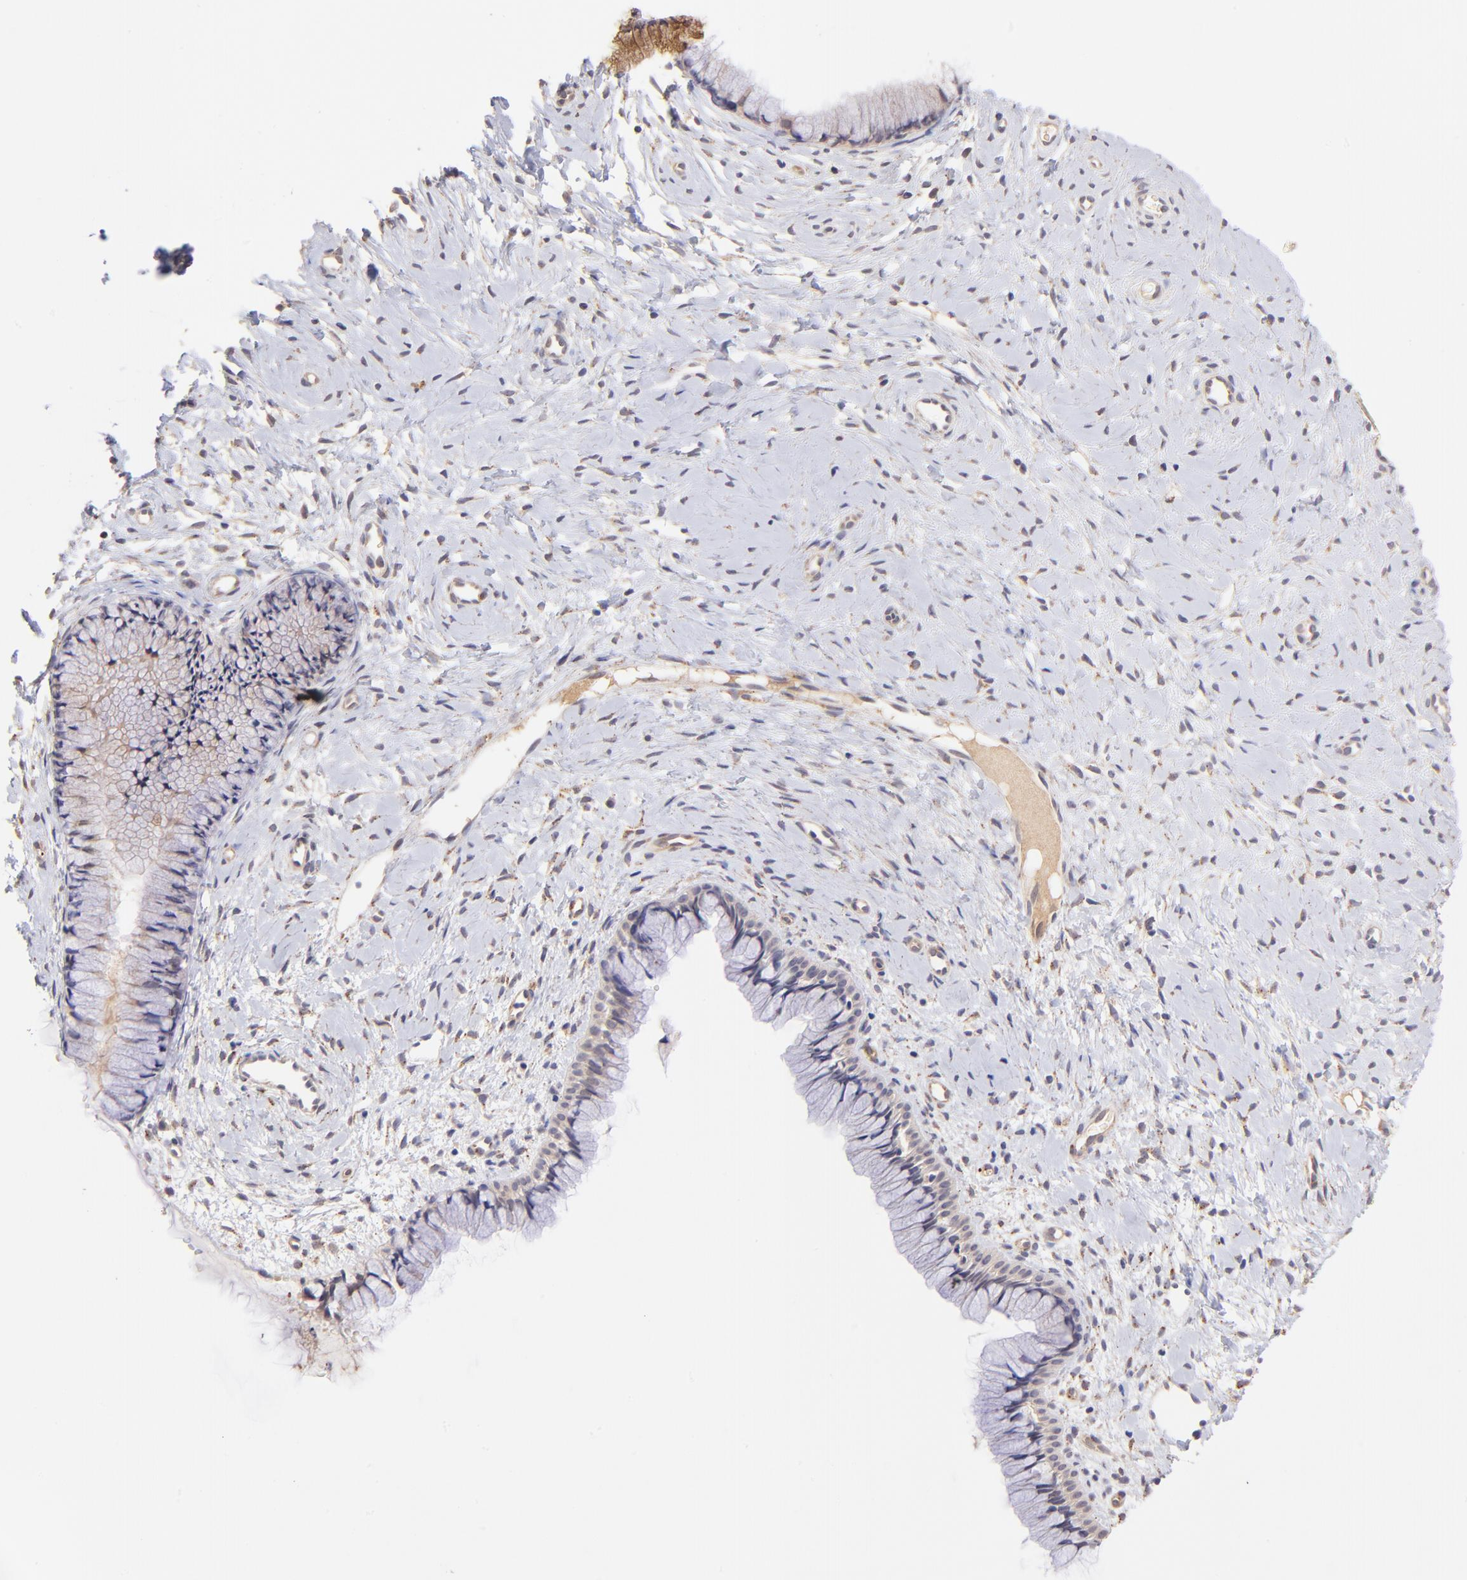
{"staining": {"intensity": "moderate", "quantity": "25%-75%", "location": "cytoplasmic/membranous"}, "tissue": "cervix", "cell_type": "Glandular cells", "image_type": "normal", "snomed": [{"axis": "morphology", "description": "Normal tissue, NOS"}, {"axis": "topography", "description": "Cervix"}], "caption": "DAB immunohistochemical staining of normal cervix displays moderate cytoplasmic/membranous protein expression in approximately 25%-75% of glandular cells. Ihc stains the protein of interest in brown and the nuclei are stained blue.", "gene": "SPARC", "patient": {"sex": "female", "age": 46}}